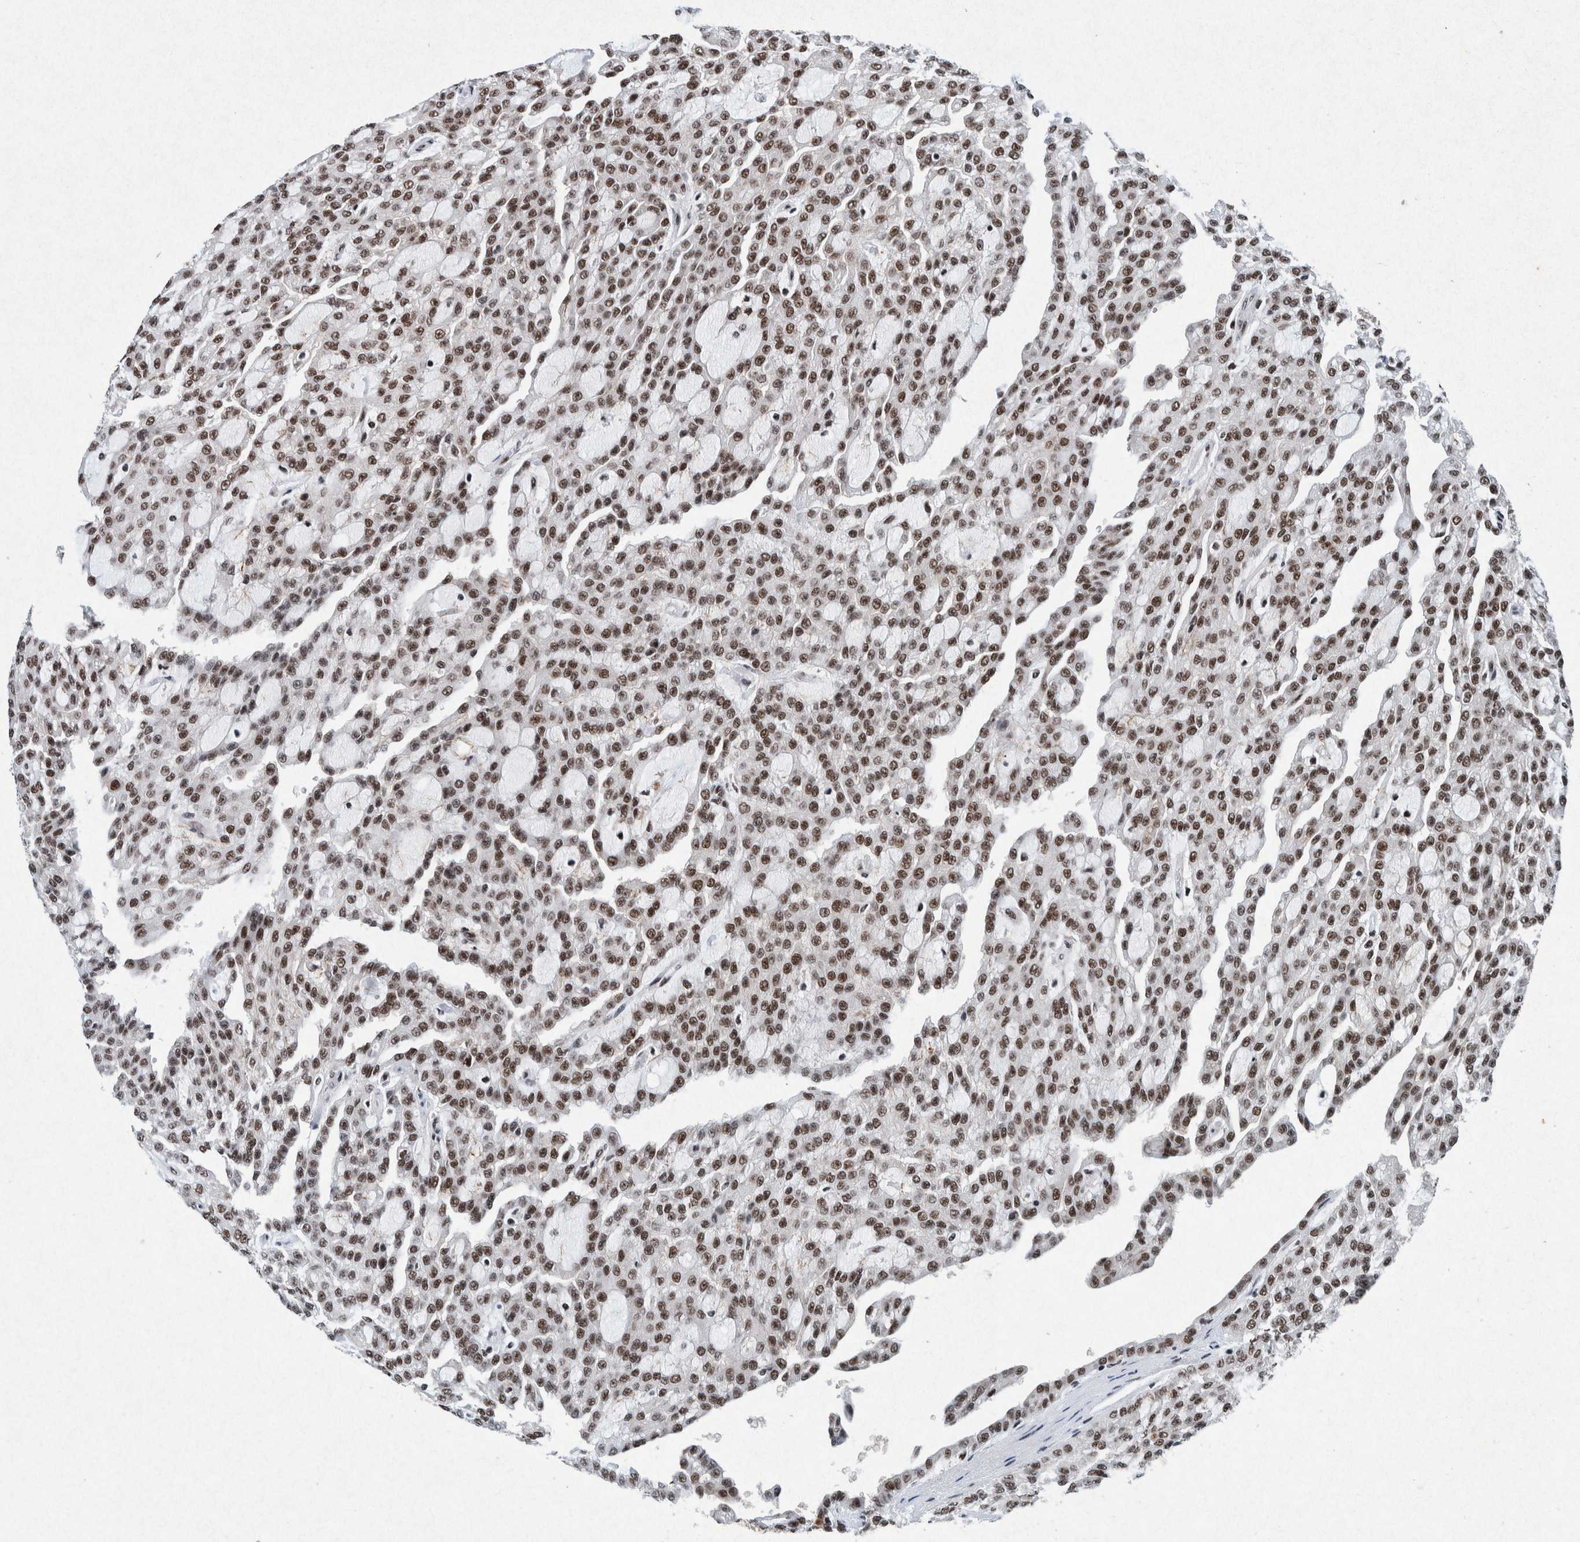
{"staining": {"intensity": "strong", "quantity": ">75%", "location": "nuclear"}, "tissue": "renal cancer", "cell_type": "Tumor cells", "image_type": "cancer", "snomed": [{"axis": "morphology", "description": "Adenocarcinoma, NOS"}, {"axis": "topography", "description": "Kidney"}], "caption": "Tumor cells display high levels of strong nuclear positivity in about >75% of cells in adenocarcinoma (renal). Using DAB (brown) and hematoxylin (blue) stains, captured at high magnification using brightfield microscopy.", "gene": "TAF10", "patient": {"sex": "male", "age": 63}}